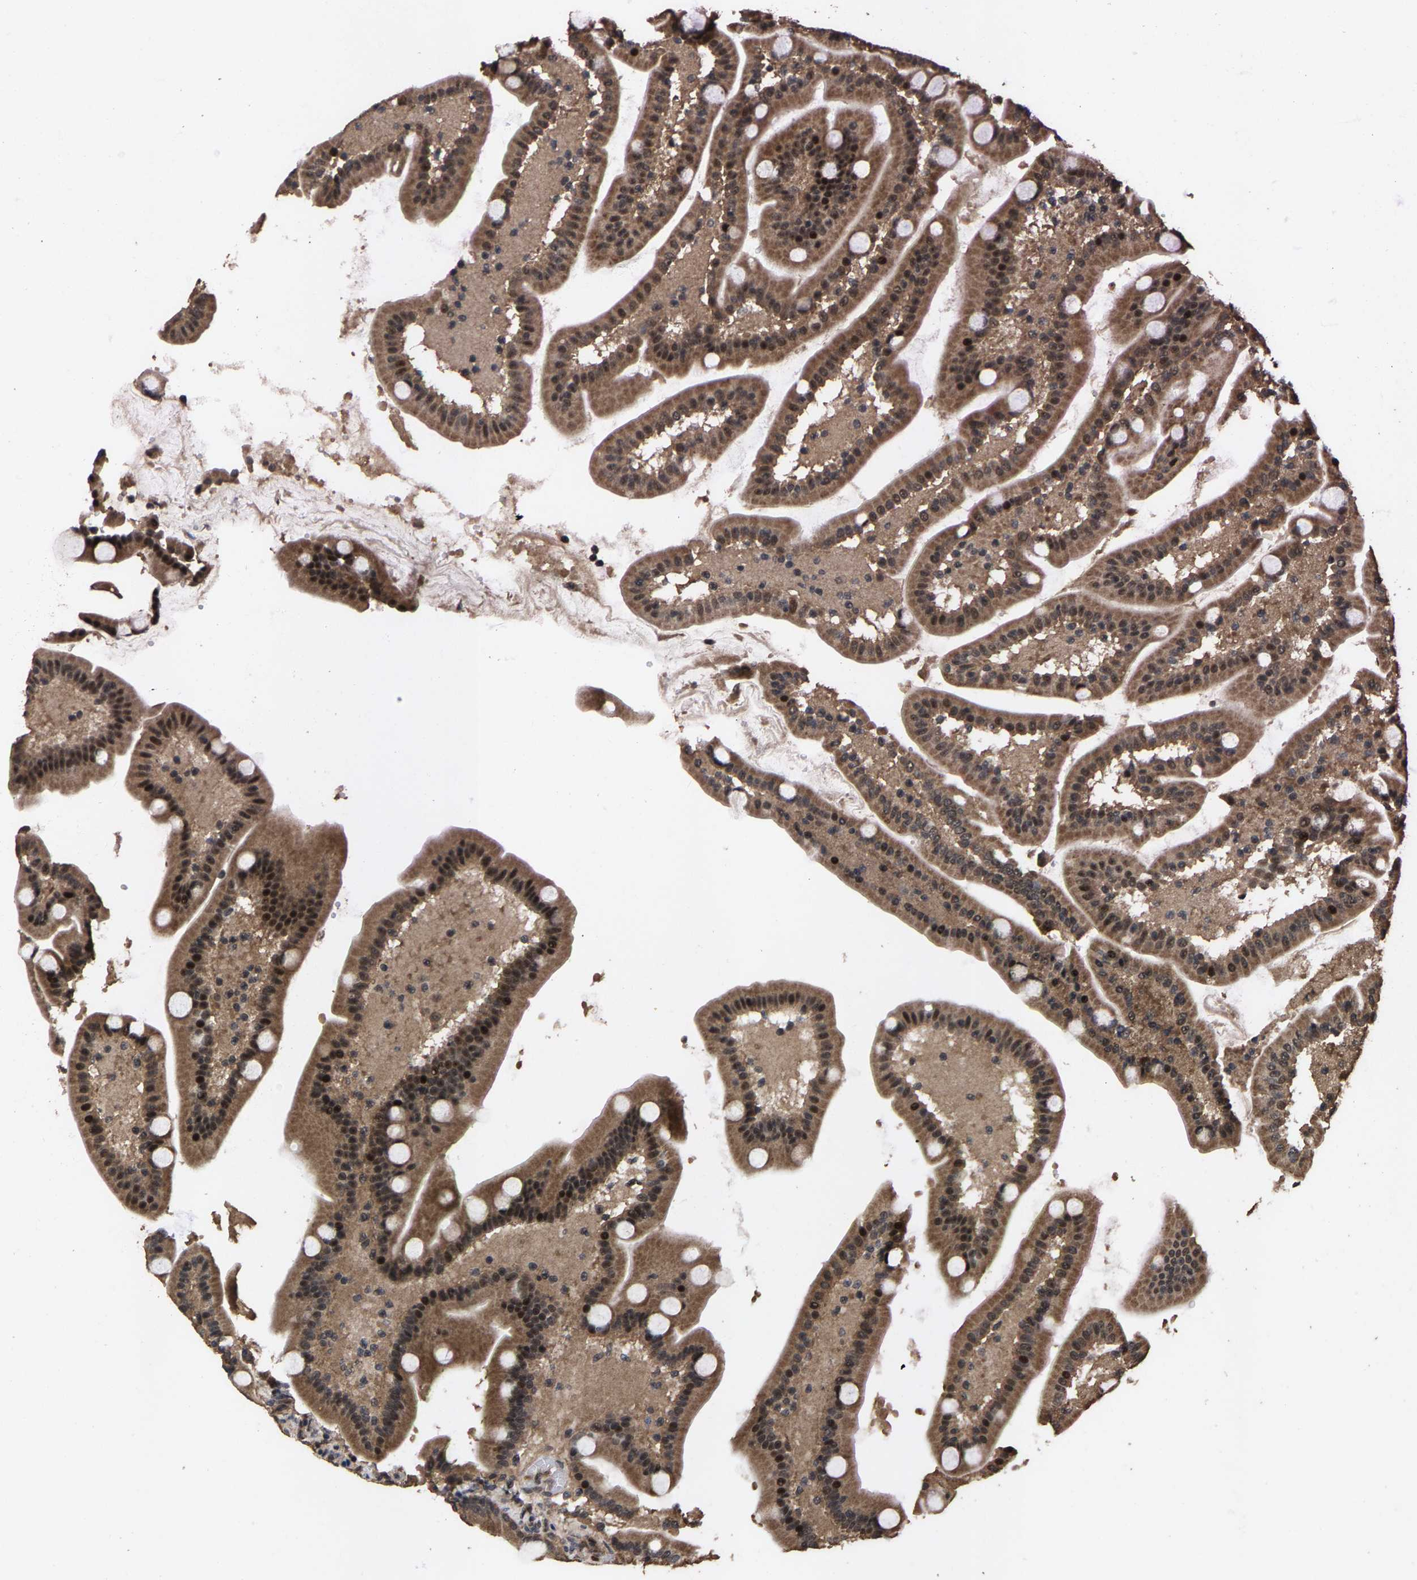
{"staining": {"intensity": "moderate", "quantity": ">75%", "location": "cytoplasmic/membranous"}, "tissue": "duodenum", "cell_type": "Glandular cells", "image_type": "normal", "snomed": [{"axis": "morphology", "description": "Normal tissue, NOS"}, {"axis": "topography", "description": "Duodenum"}], "caption": "DAB immunohistochemical staining of normal duodenum exhibits moderate cytoplasmic/membranous protein staining in about >75% of glandular cells. The protein is stained brown, and the nuclei are stained in blue (DAB (3,3'-diaminobenzidine) IHC with brightfield microscopy, high magnification).", "gene": "HAUS6", "patient": {"sex": "male", "age": 54}}